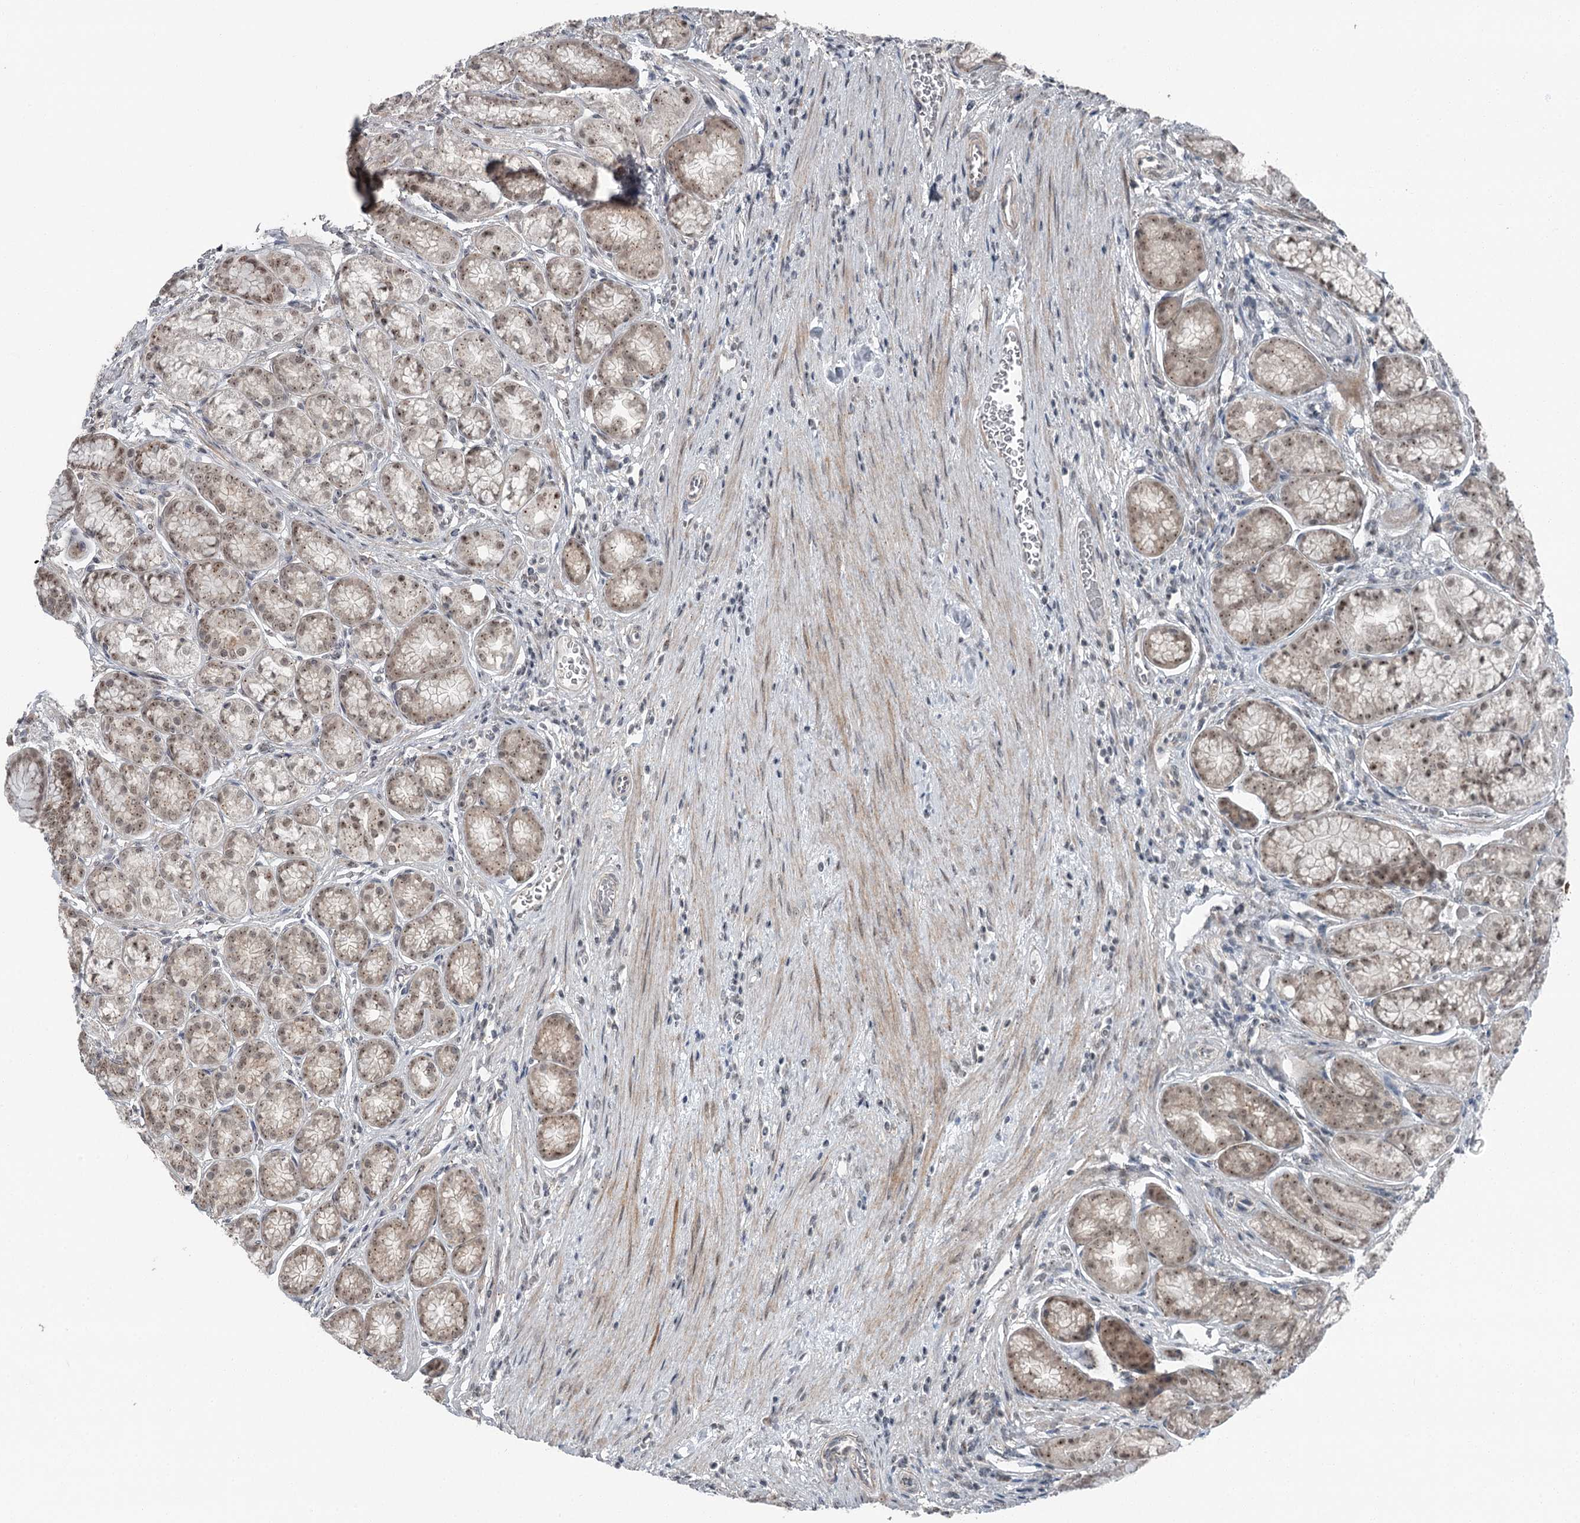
{"staining": {"intensity": "moderate", "quantity": ">75%", "location": "nuclear"}, "tissue": "stomach", "cell_type": "Glandular cells", "image_type": "normal", "snomed": [{"axis": "morphology", "description": "Normal tissue, NOS"}, {"axis": "morphology", "description": "Adenocarcinoma, NOS"}, {"axis": "morphology", "description": "Adenocarcinoma, High grade"}, {"axis": "topography", "description": "Stomach, upper"}, {"axis": "topography", "description": "Stomach"}], "caption": "A histopathology image of human stomach stained for a protein displays moderate nuclear brown staining in glandular cells.", "gene": "EXOSC1", "patient": {"sex": "female", "age": 65}}